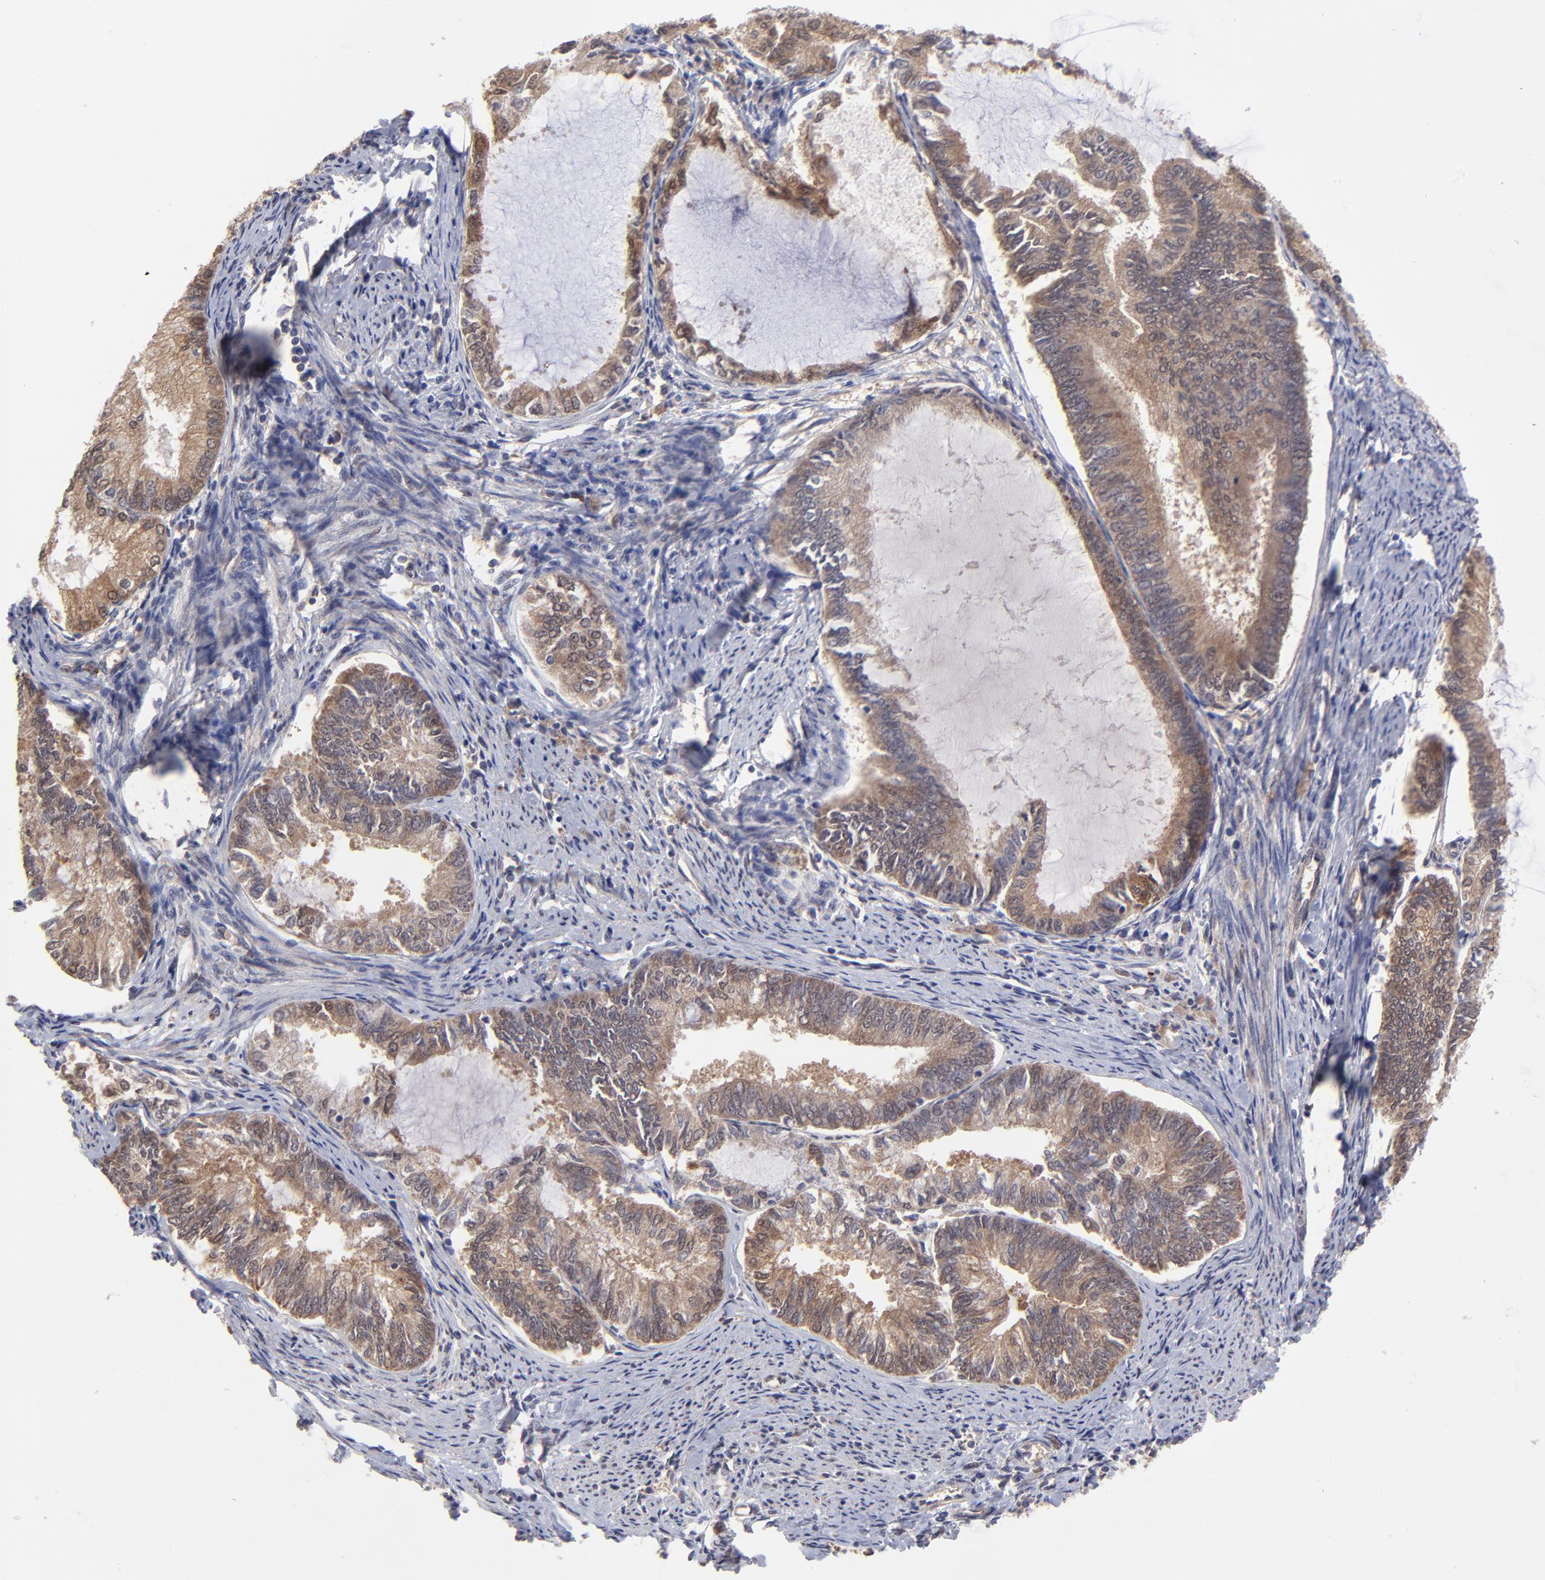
{"staining": {"intensity": "strong", "quantity": ">75%", "location": "cytoplasmic/membranous"}, "tissue": "endometrial cancer", "cell_type": "Tumor cells", "image_type": "cancer", "snomed": [{"axis": "morphology", "description": "Adenocarcinoma, NOS"}, {"axis": "topography", "description": "Endometrium"}], "caption": "Immunohistochemical staining of human endometrial adenocarcinoma displays strong cytoplasmic/membranous protein positivity in approximately >75% of tumor cells. (Stains: DAB in brown, nuclei in blue, Microscopy: brightfield microscopy at high magnification).", "gene": "UBE2H", "patient": {"sex": "female", "age": 86}}